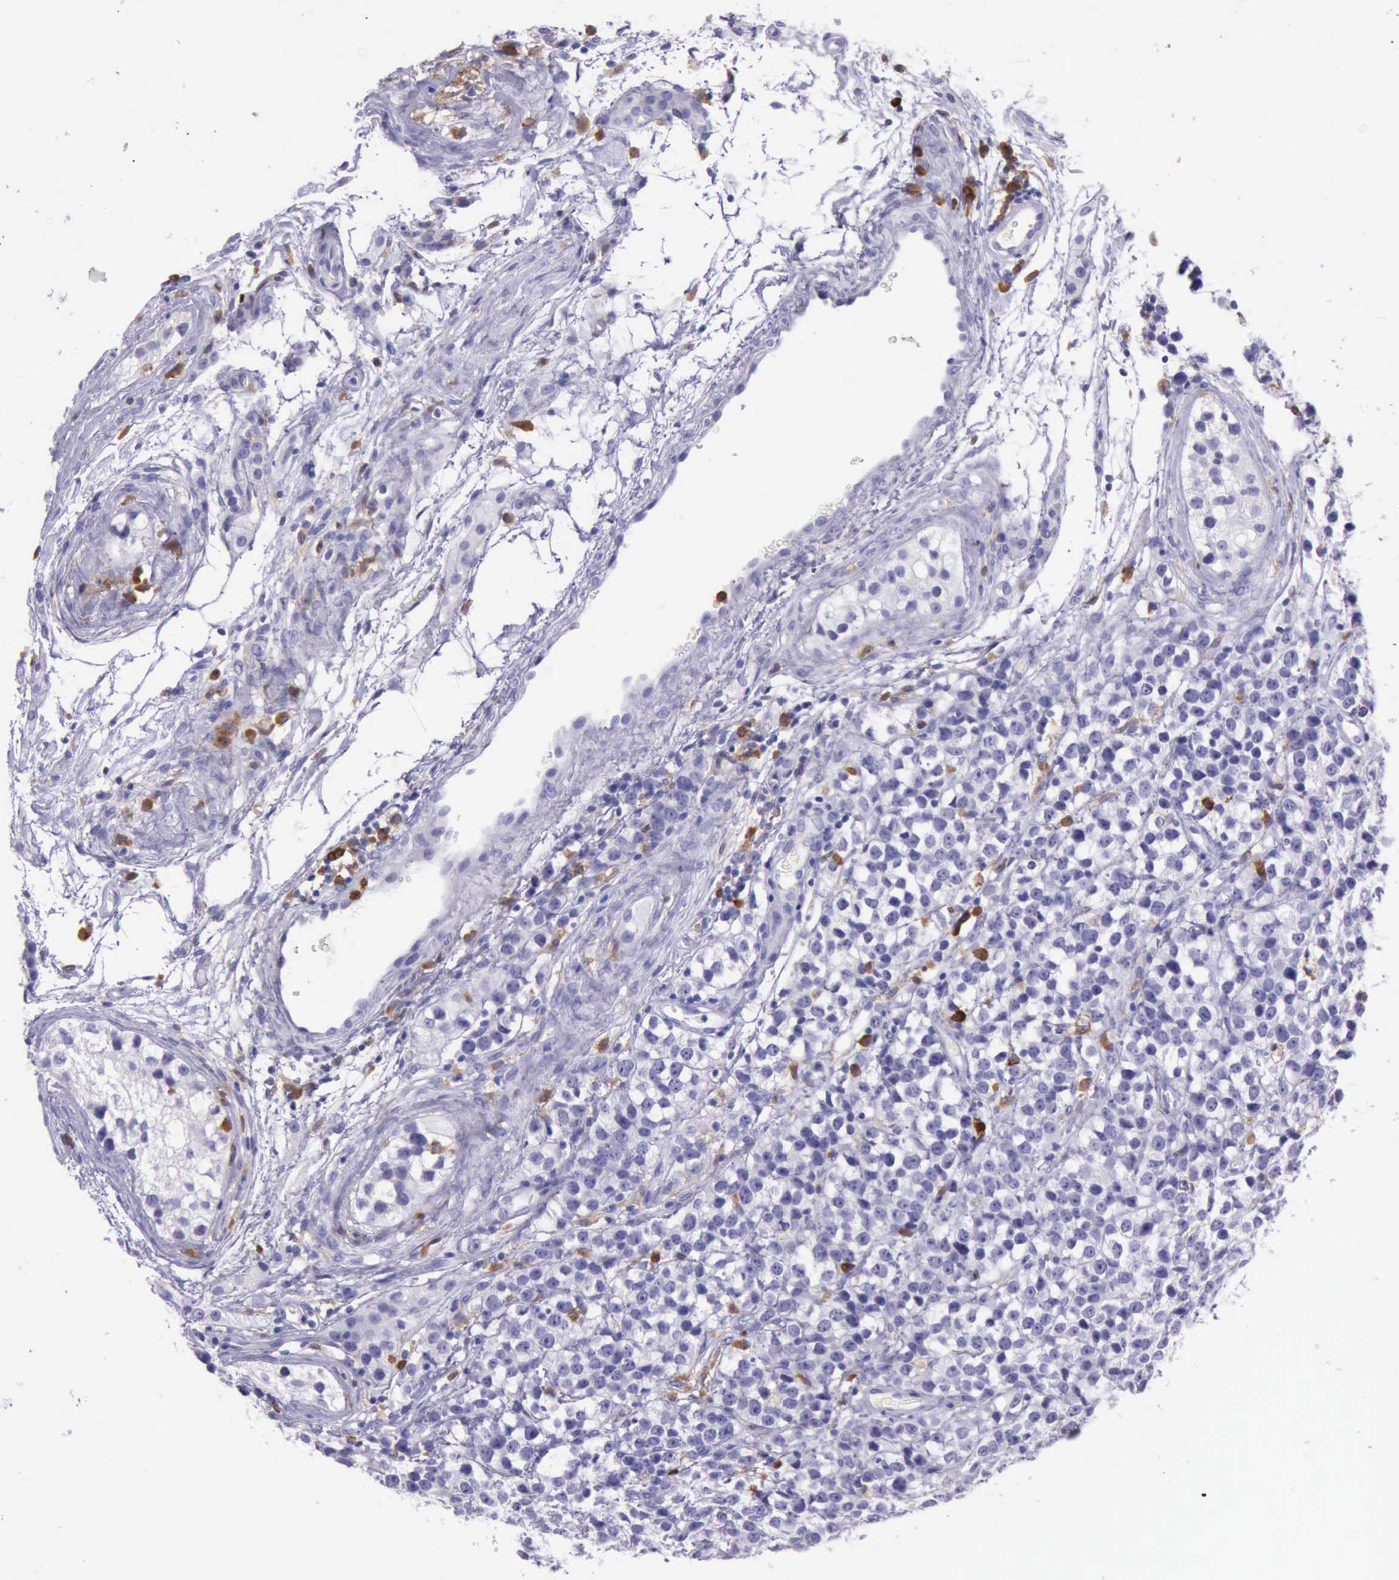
{"staining": {"intensity": "negative", "quantity": "none", "location": "none"}, "tissue": "testis cancer", "cell_type": "Tumor cells", "image_type": "cancer", "snomed": [{"axis": "morphology", "description": "Seminoma, NOS"}, {"axis": "topography", "description": "Testis"}], "caption": "DAB immunohistochemical staining of testis cancer (seminoma) shows no significant staining in tumor cells.", "gene": "BTK", "patient": {"sex": "male", "age": 25}}